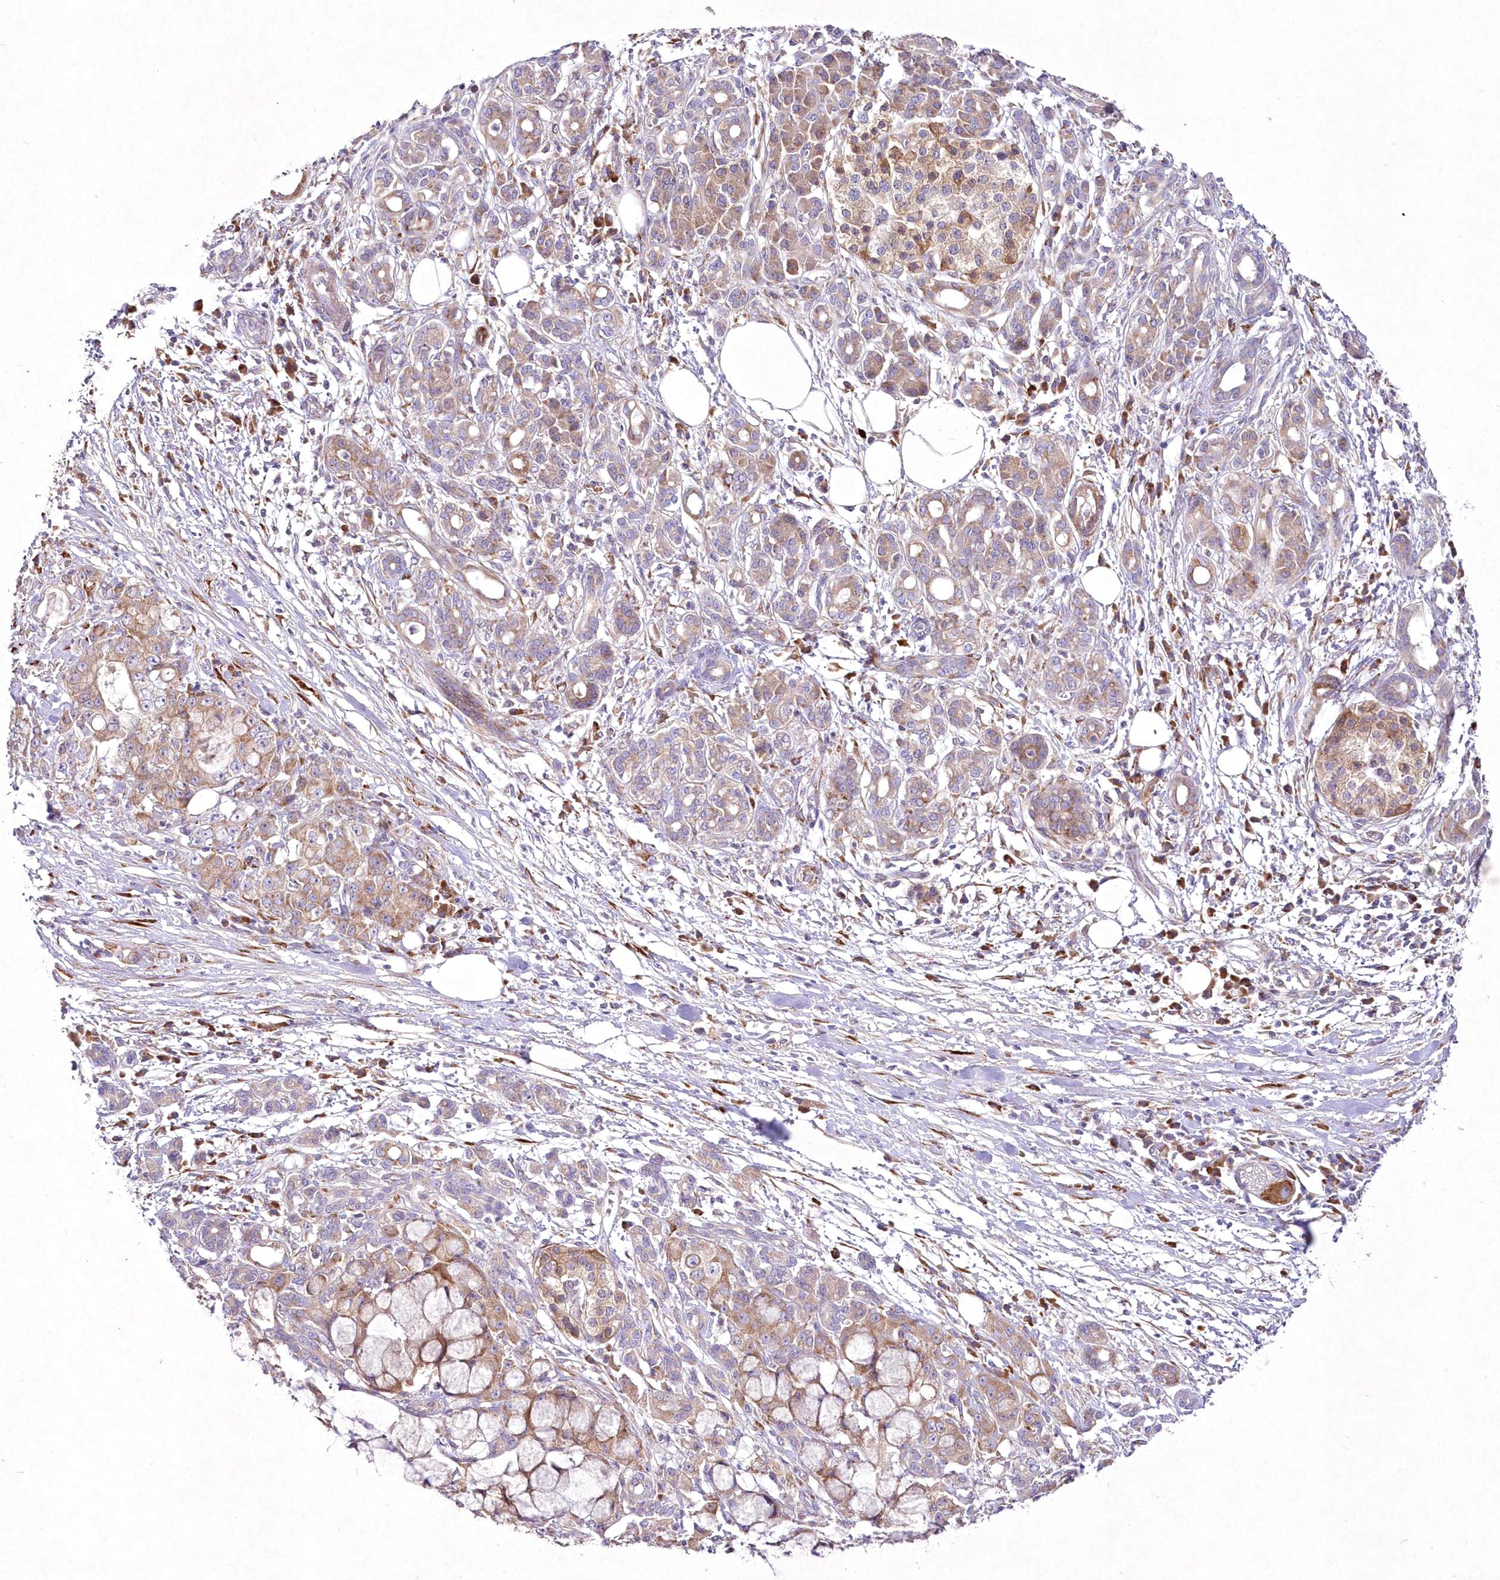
{"staining": {"intensity": "moderate", "quantity": ">75%", "location": "cytoplasmic/membranous"}, "tissue": "pancreatic cancer", "cell_type": "Tumor cells", "image_type": "cancer", "snomed": [{"axis": "morphology", "description": "Adenocarcinoma, NOS"}, {"axis": "topography", "description": "Pancreas"}], "caption": "Approximately >75% of tumor cells in human pancreatic cancer demonstrate moderate cytoplasmic/membranous protein positivity as visualized by brown immunohistochemical staining.", "gene": "ARFGEF3", "patient": {"sex": "female", "age": 73}}